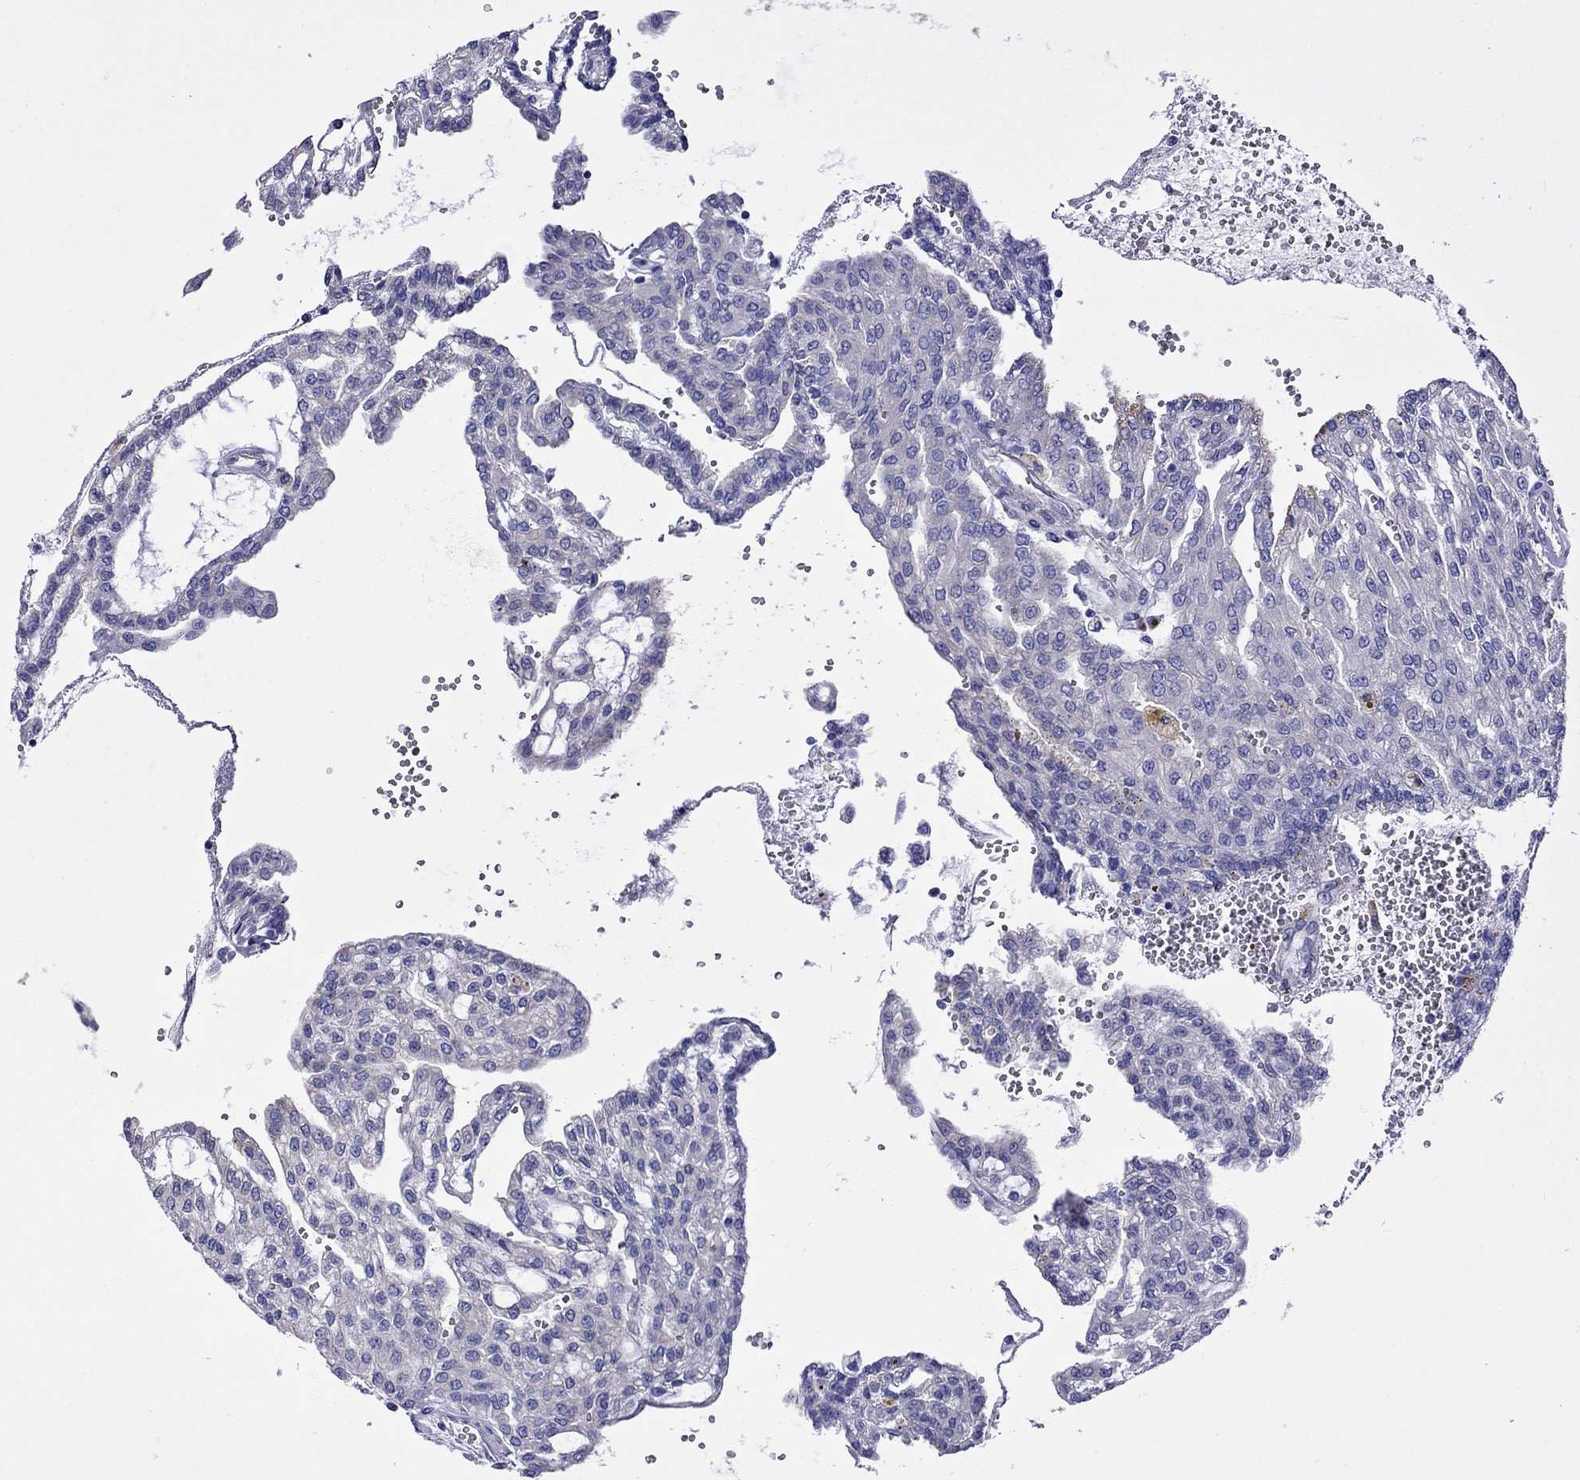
{"staining": {"intensity": "negative", "quantity": "none", "location": "none"}, "tissue": "renal cancer", "cell_type": "Tumor cells", "image_type": "cancer", "snomed": [{"axis": "morphology", "description": "Adenocarcinoma, NOS"}, {"axis": "topography", "description": "Kidney"}], "caption": "The image shows no staining of tumor cells in renal cancer (adenocarcinoma). (DAB (3,3'-diaminobenzidine) immunohistochemistry visualized using brightfield microscopy, high magnification).", "gene": "SCG2", "patient": {"sex": "male", "age": 63}}